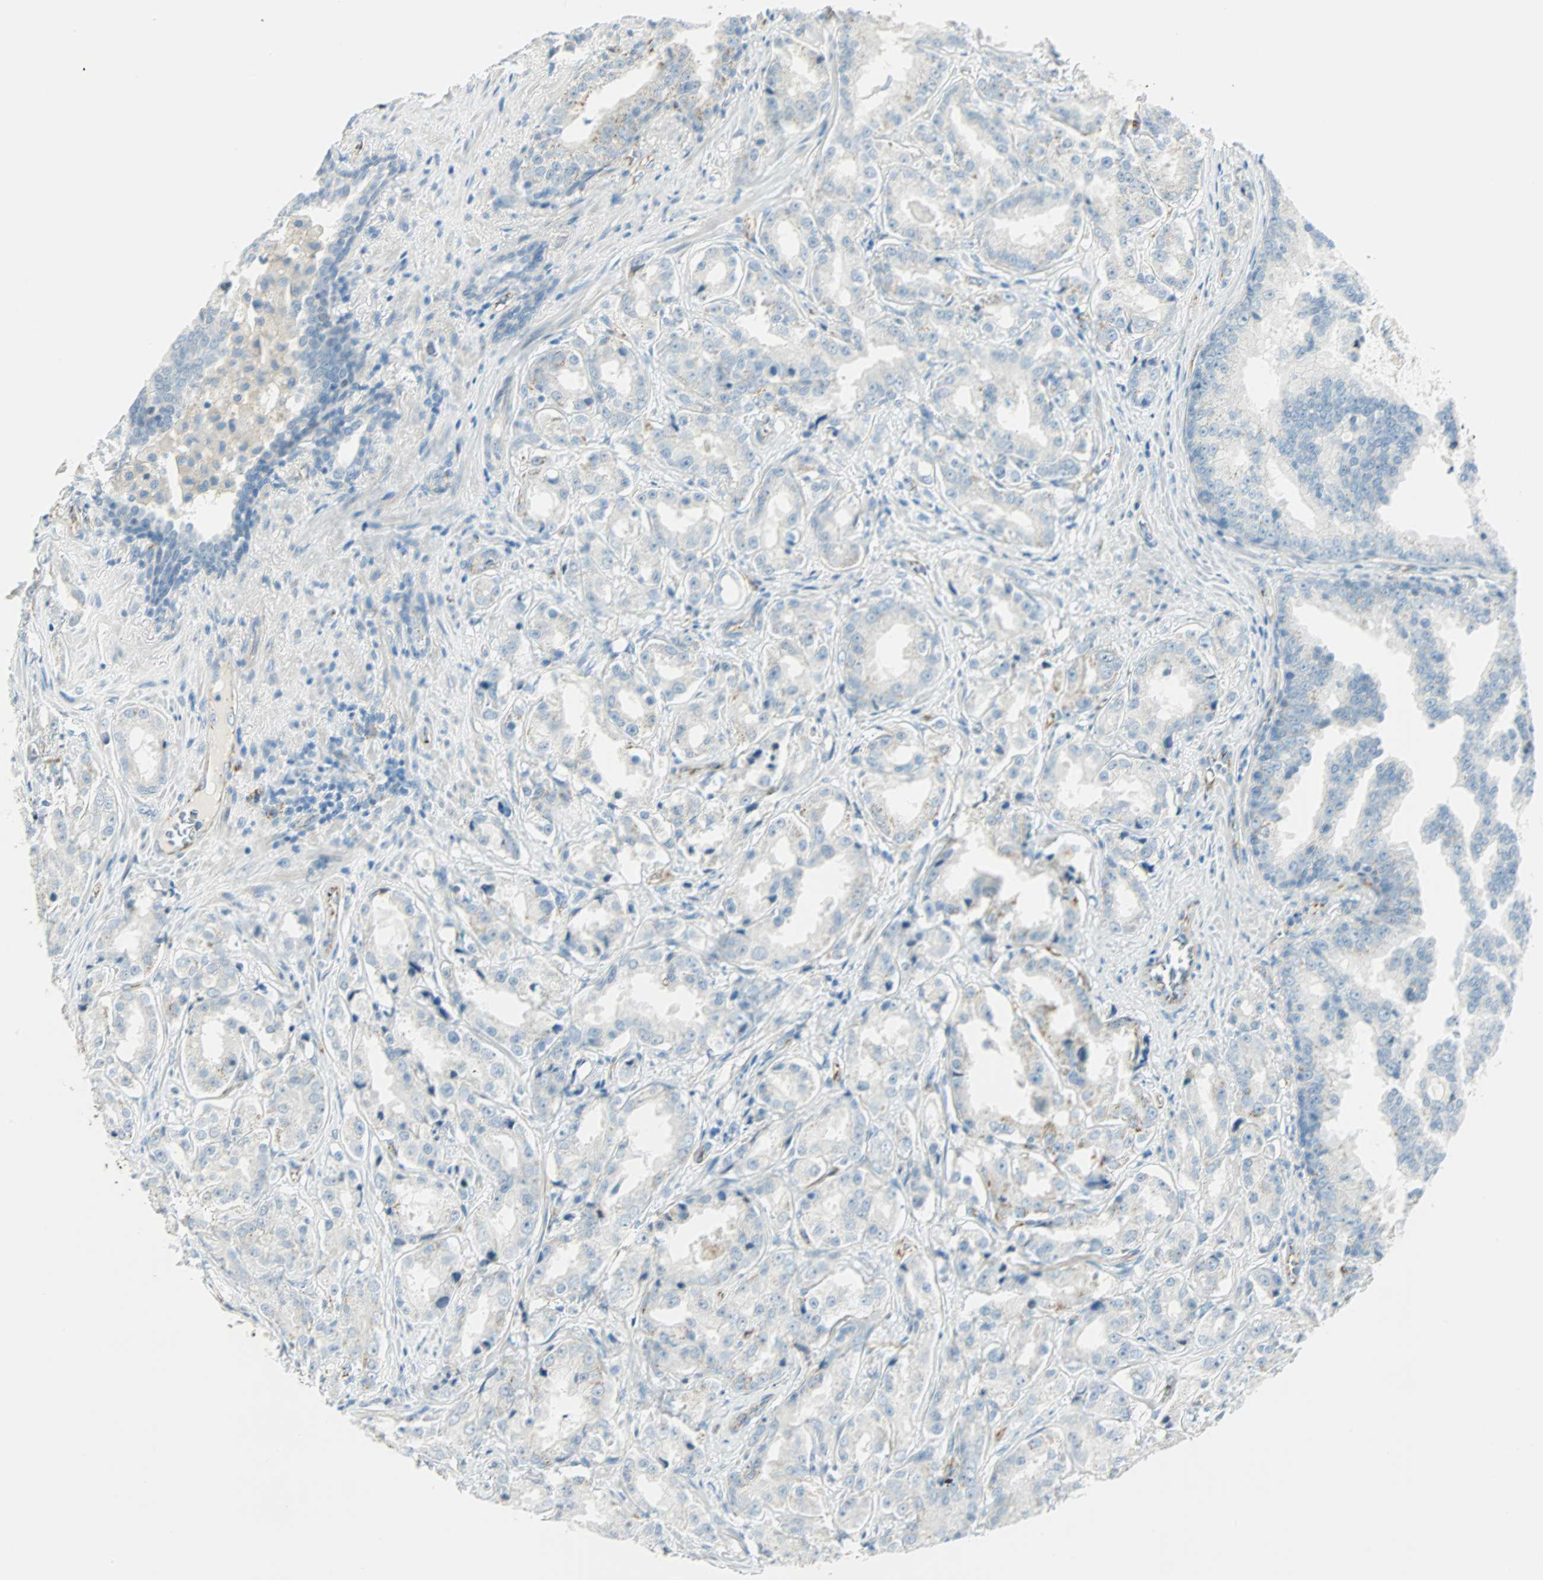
{"staining": {"intensity": "negative", "quantity": "none", "location": "none"}, "tissue": "prostate cancer", "cell_type": "Tumor cells", "image_type": "cancer", "snomed": [{"axis": "morphology", "description": "Adenocarcinoma, High grade"}, {"axis": "topography", "description": "Prostate"}], "caption": "An immunohistochemistry micrograph of prostate cancer (adenocarcinoma (high-grade)) is shown. There is no staining in tumor cells of prostate cancer (adenocarcinoma (high-grade)).", "gene": "VPS9D1", "patient": {"sex": "male", "age": 73}}